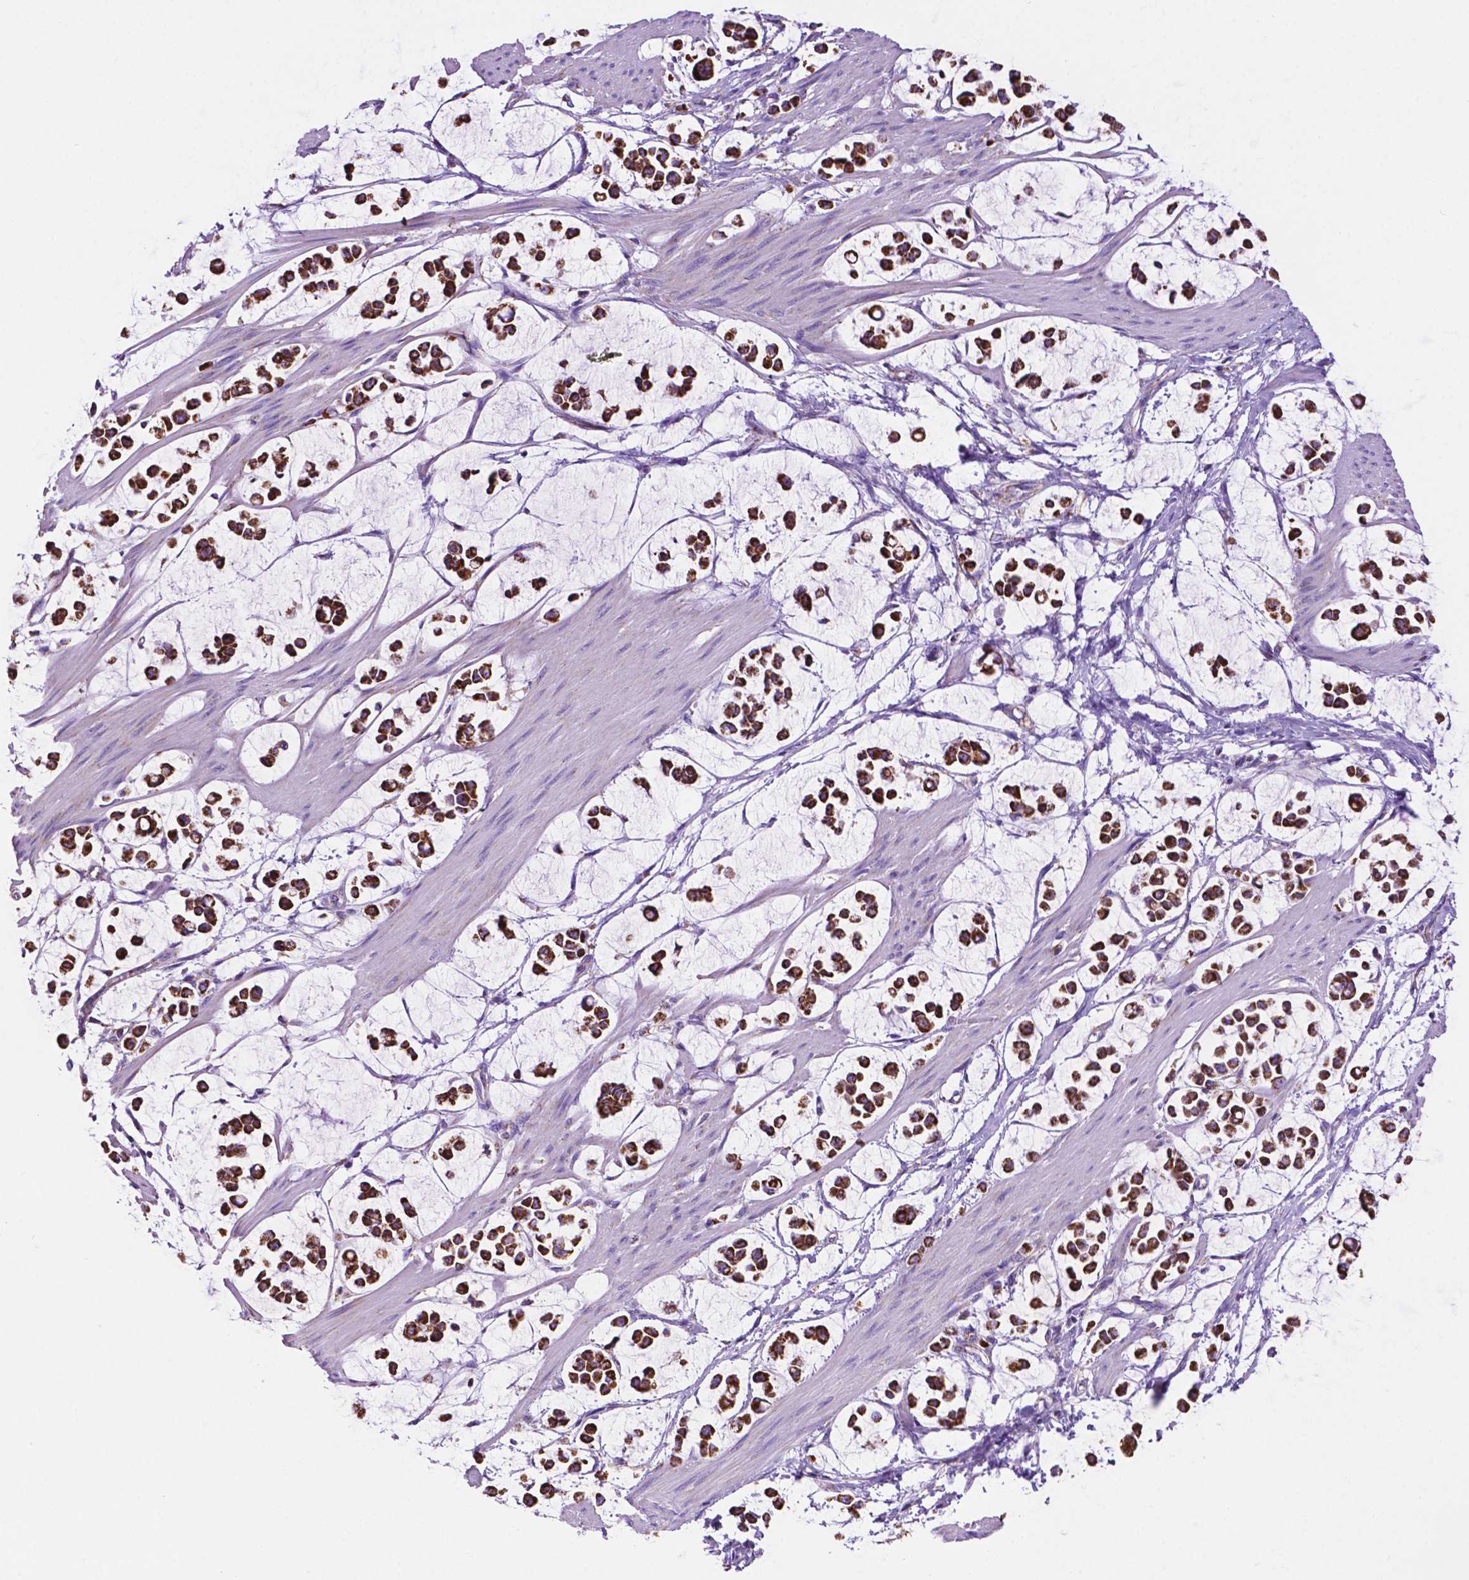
{"staining": {"intensity": "strong", "quantity": ">75%", "location": "cytoplasmic/membranous"}, "tissue": "stomach cancer", "cell_type": "Tumor cells", "image_type": "cancer", "snomed": [{"axis": "morphology", "description": "Adenocarcinoma, NOS"}, {"axis": "topography", "description": "Stomach"}], "caption": "A micrograph showing strong cytoplasmic/membranous expression in approximately >75% of tumor cells in stomach cancer (adenocarcinoma), as visualized by brown immunohistochemical staining.", "gene": "GDPD5", "patient": {"sex": "male", "age": 82}}